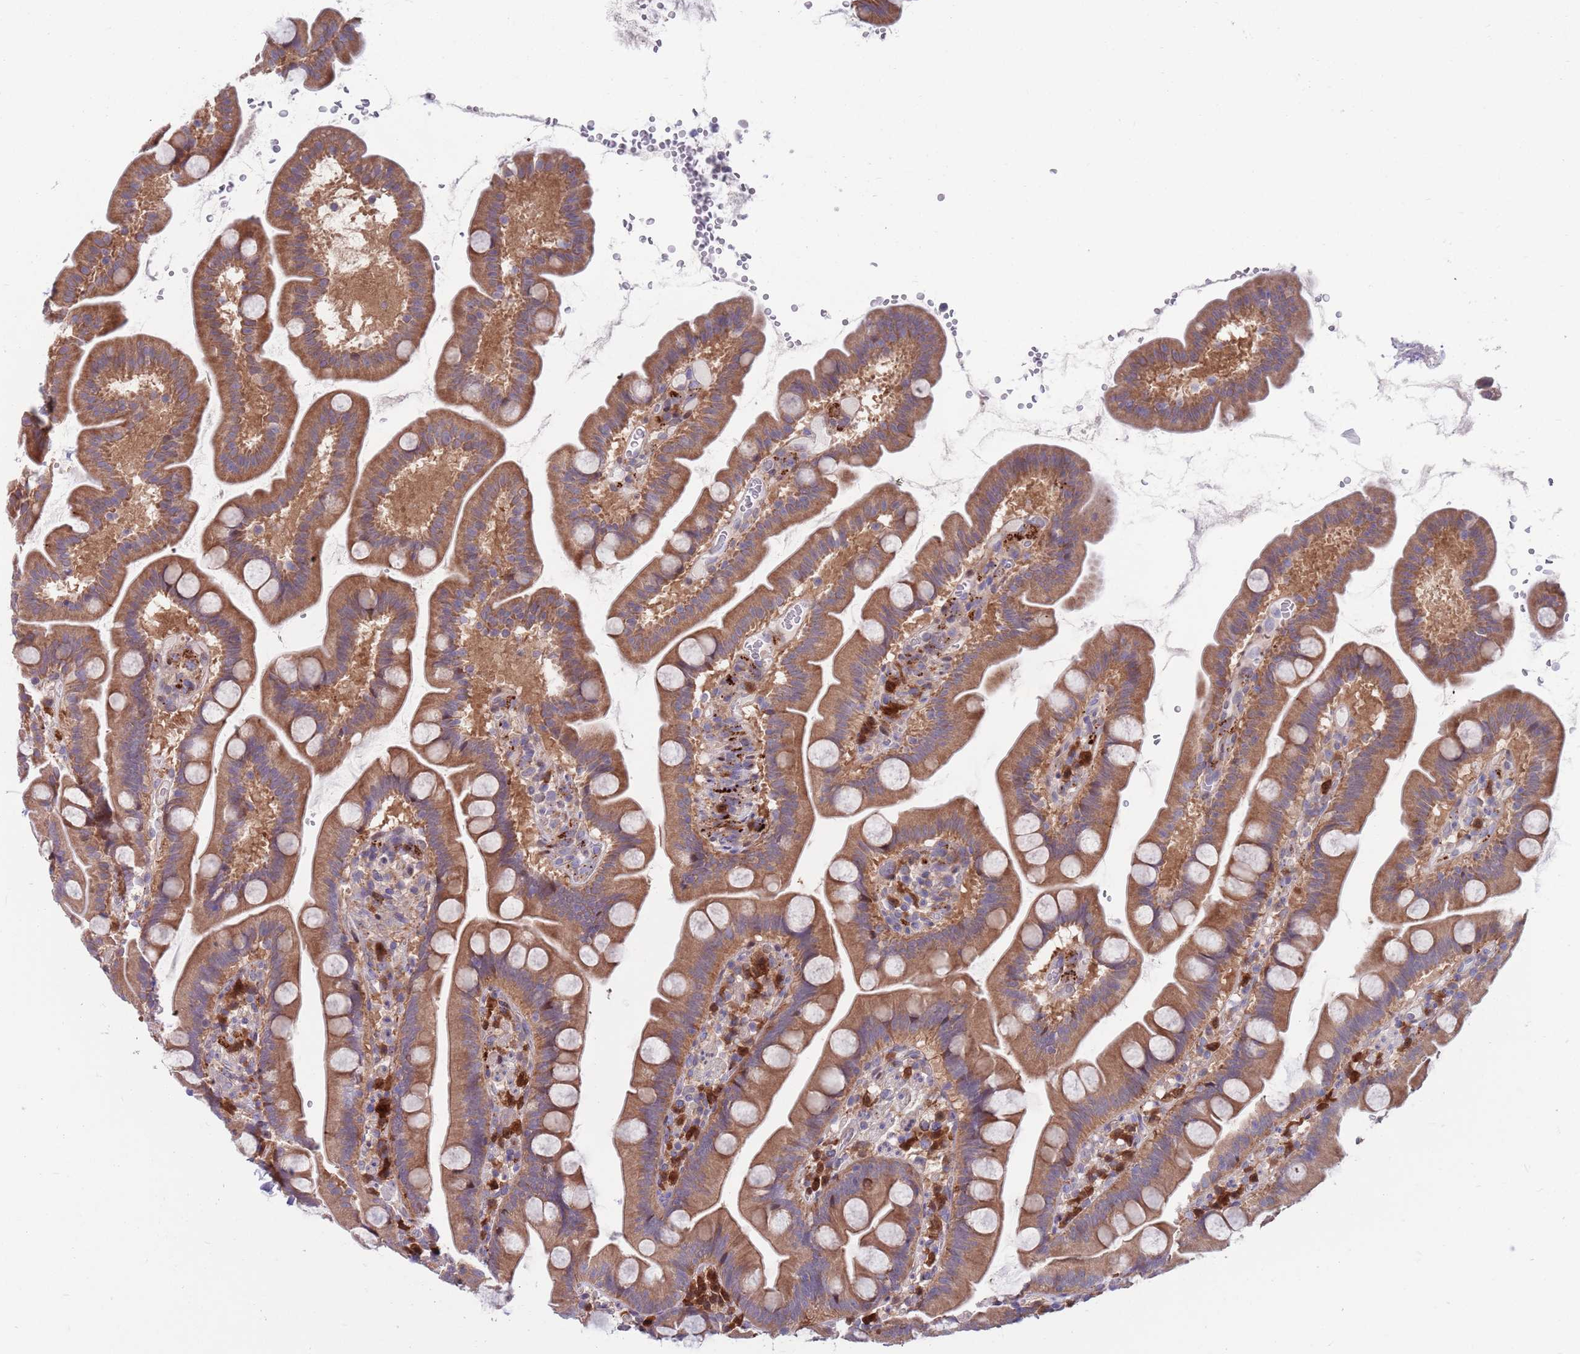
{"staining": {"intensity": "moderate", "quantity": ">75%", "location": "cytoplasmic/membranous"}, "tissue": "small intestine", "cell_type": "Glandular cells", "image_type": "normal", "snomed": [{"axis": "morphology", "description": "Normal tissue, NOS"}, {"axis": "topography", "description": "Small intestine"}], "caption": "This is a photomicrograph of immunohistochemistry staining of benign small intestine, which shows moderate expression in the cytoplasmic/membranous of glandular cells.", "gene": "KLHL29", "patient": {"sex": "female", "age": 68}}